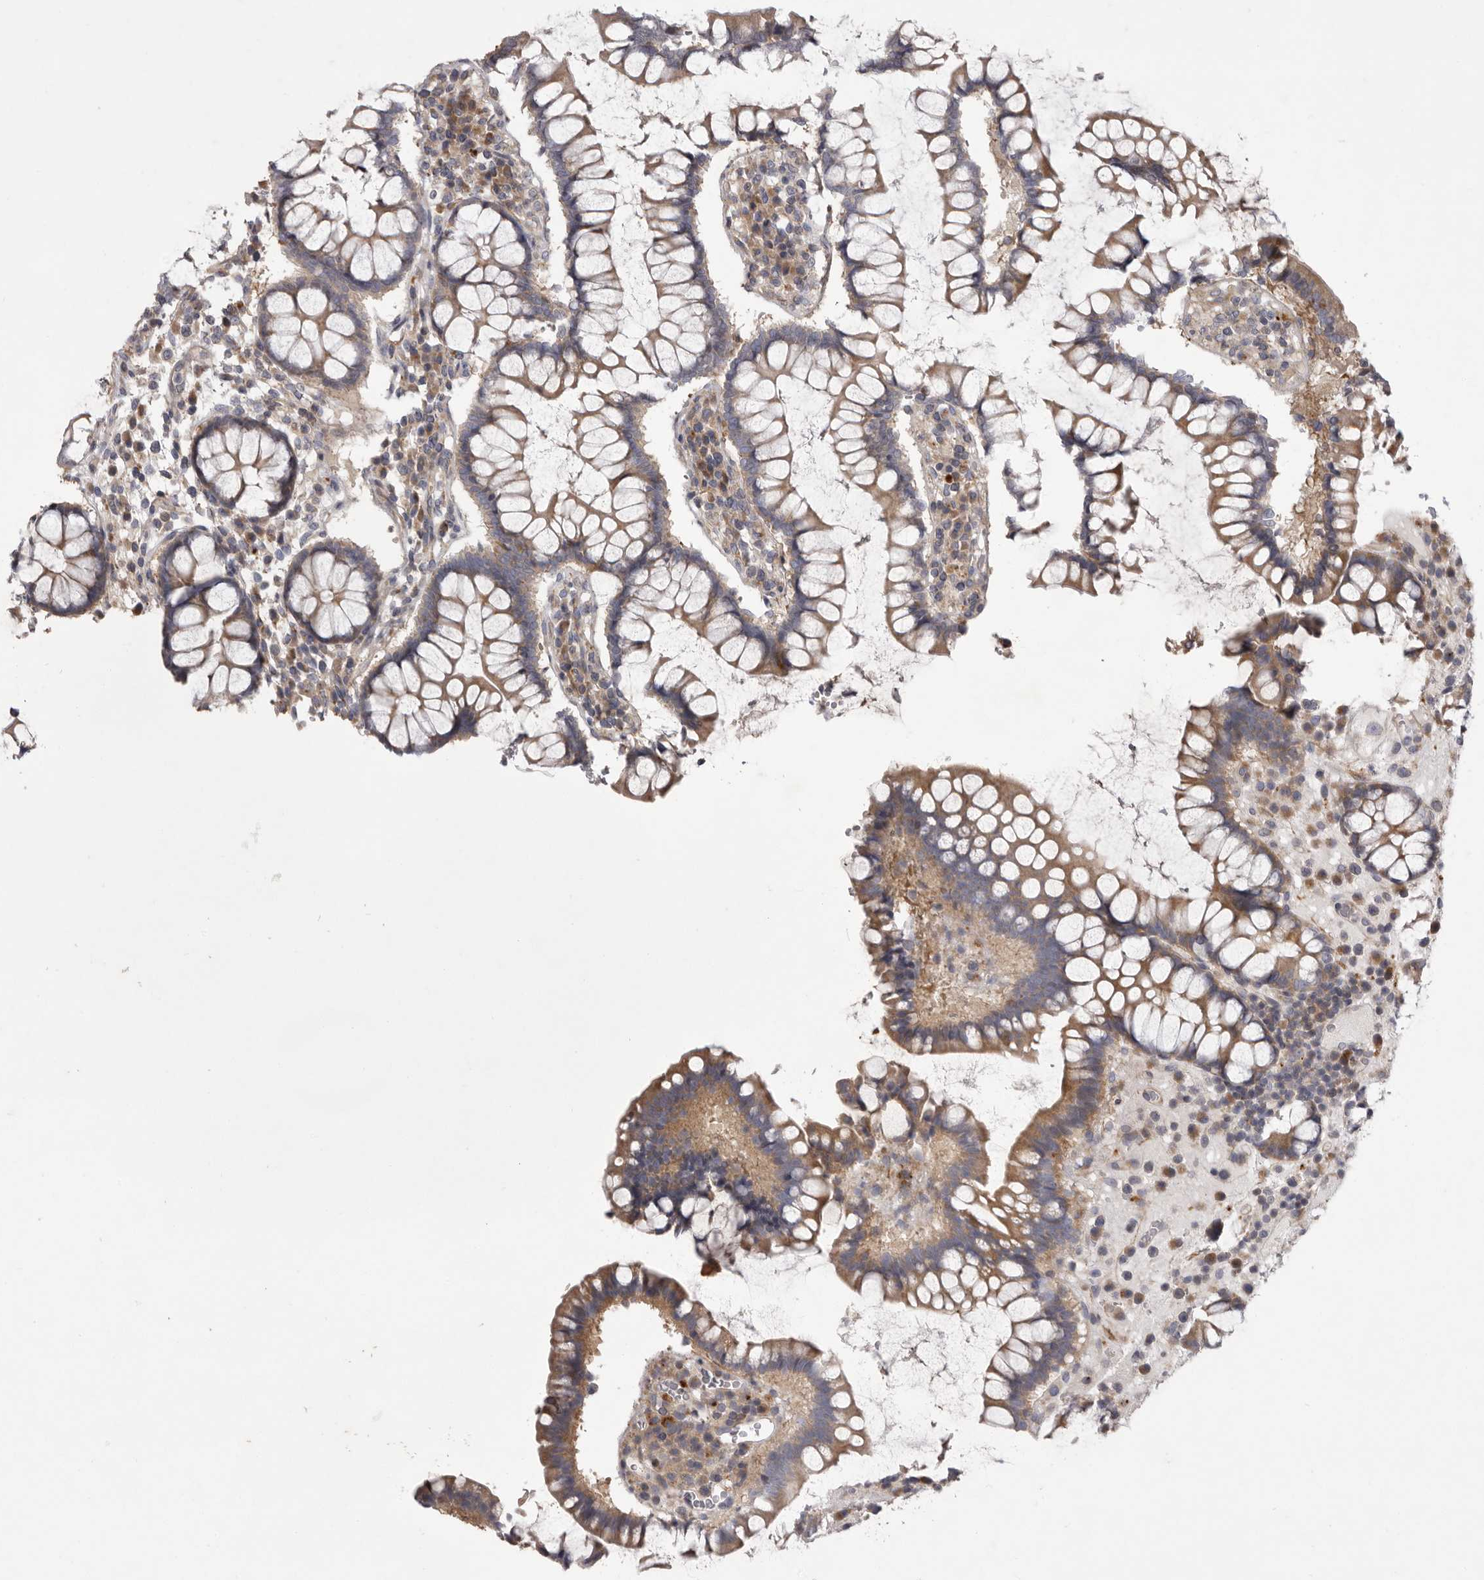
{"staining": {"intensity": "weak", "quantity": ">75%", "location": "cytoplasmic/membranous"}, "tissue": "colon", "cell_type": "Endothelial cells", "image_type": "normal", "snomed": [{"axis": "morphology", "description": "Normal tissue, NOS"}, {"axis": "topography", "description": "Colon"}], "caption": "Protein staining of unremarkable colon demonstrates weak cytoplasmic/membranous positivity in about >75% of endothelial cells.", "gene": "WDR47", "patient": {"sex": "female", "age": 79}}